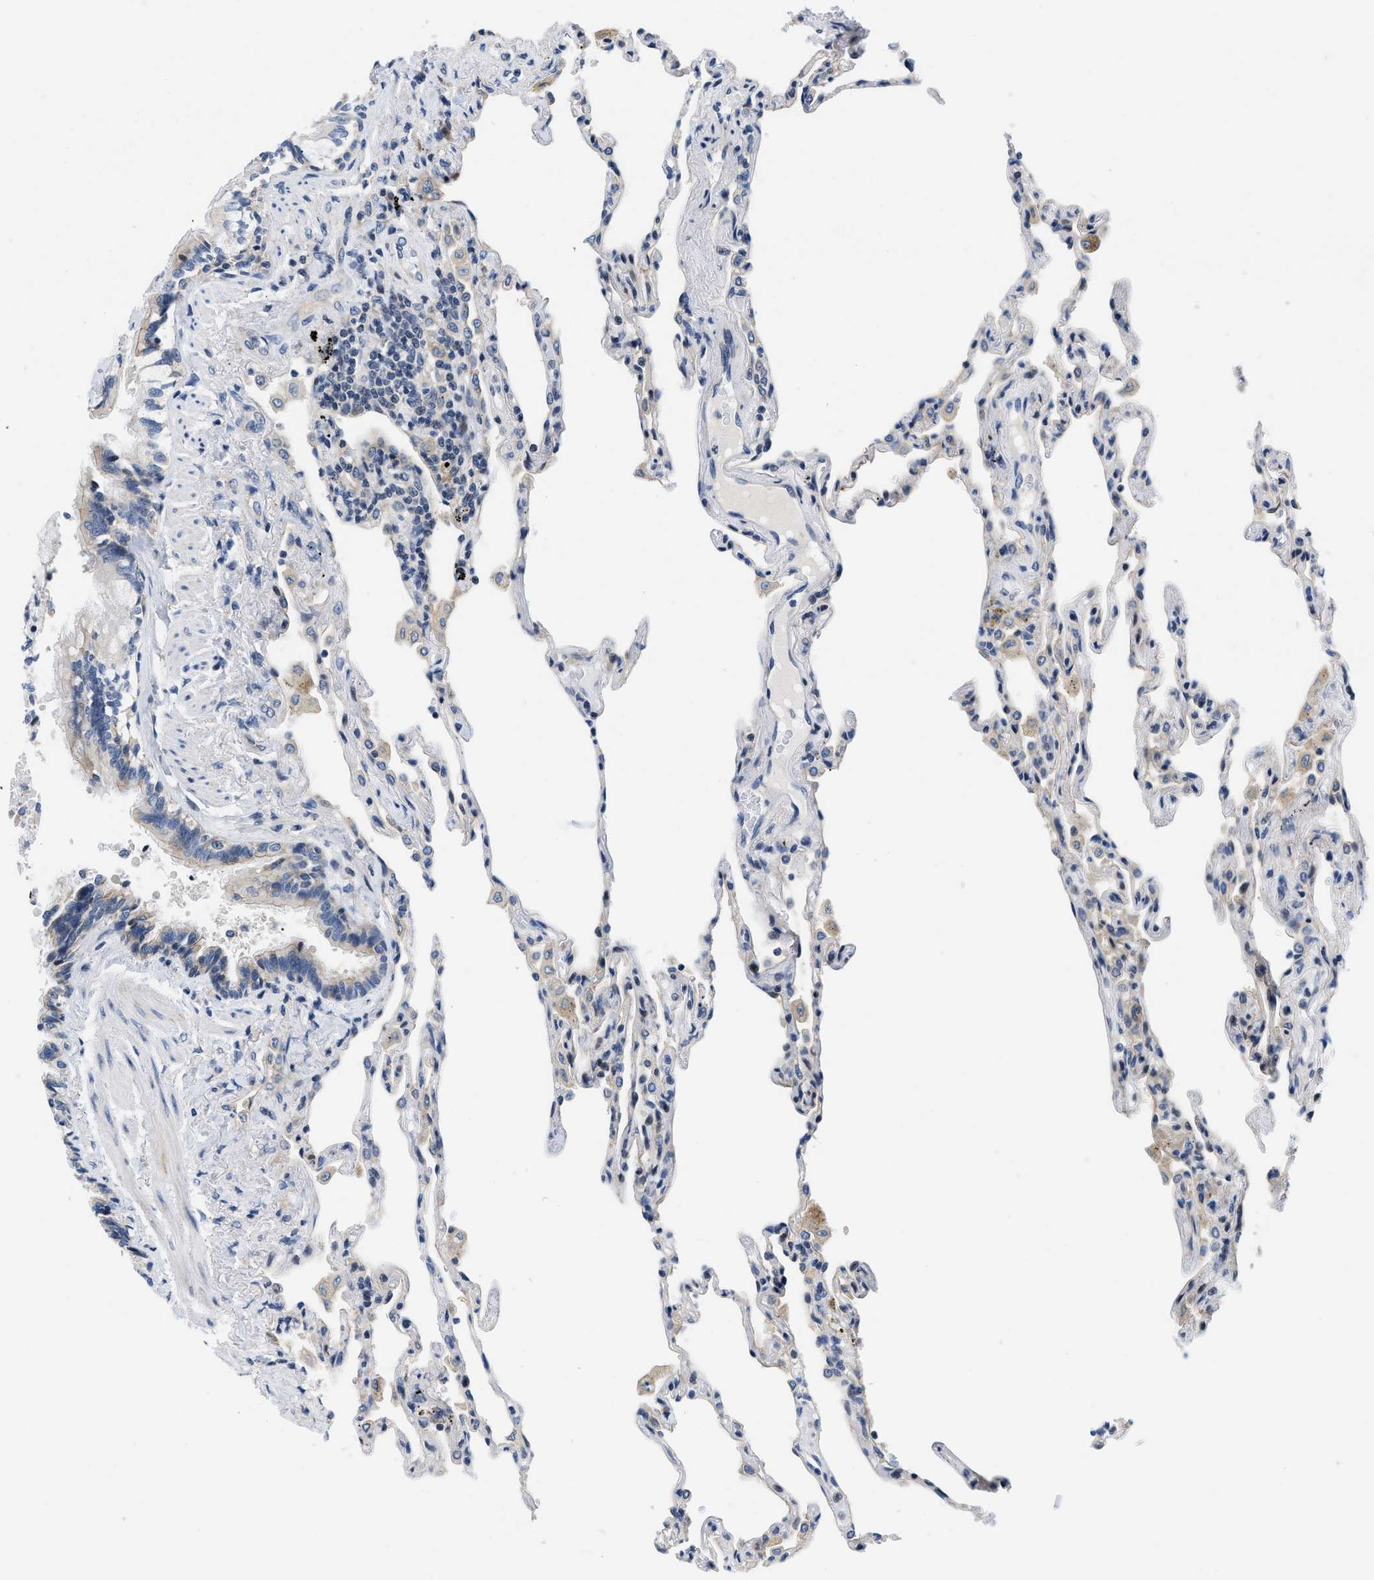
{"staining": {"intensity": "negative", "quantity": "none", "location": "none"}, "tissue": "lung", "cell_type": "Alveolar cells", "image_type": "normal", "snomed": [{"axis": "morphology", "description": "Normal tissue, NOS"}, {"axis": "topography", "description": "Lung"}], "caption": "DAB (3,3'-diaminobenzidine) immunohistochemical staining of unremarkable lung shows no significant staining in alveolar cells.", "gene": "IKBKE", "patient": {"sex": "male", "age": 59}}